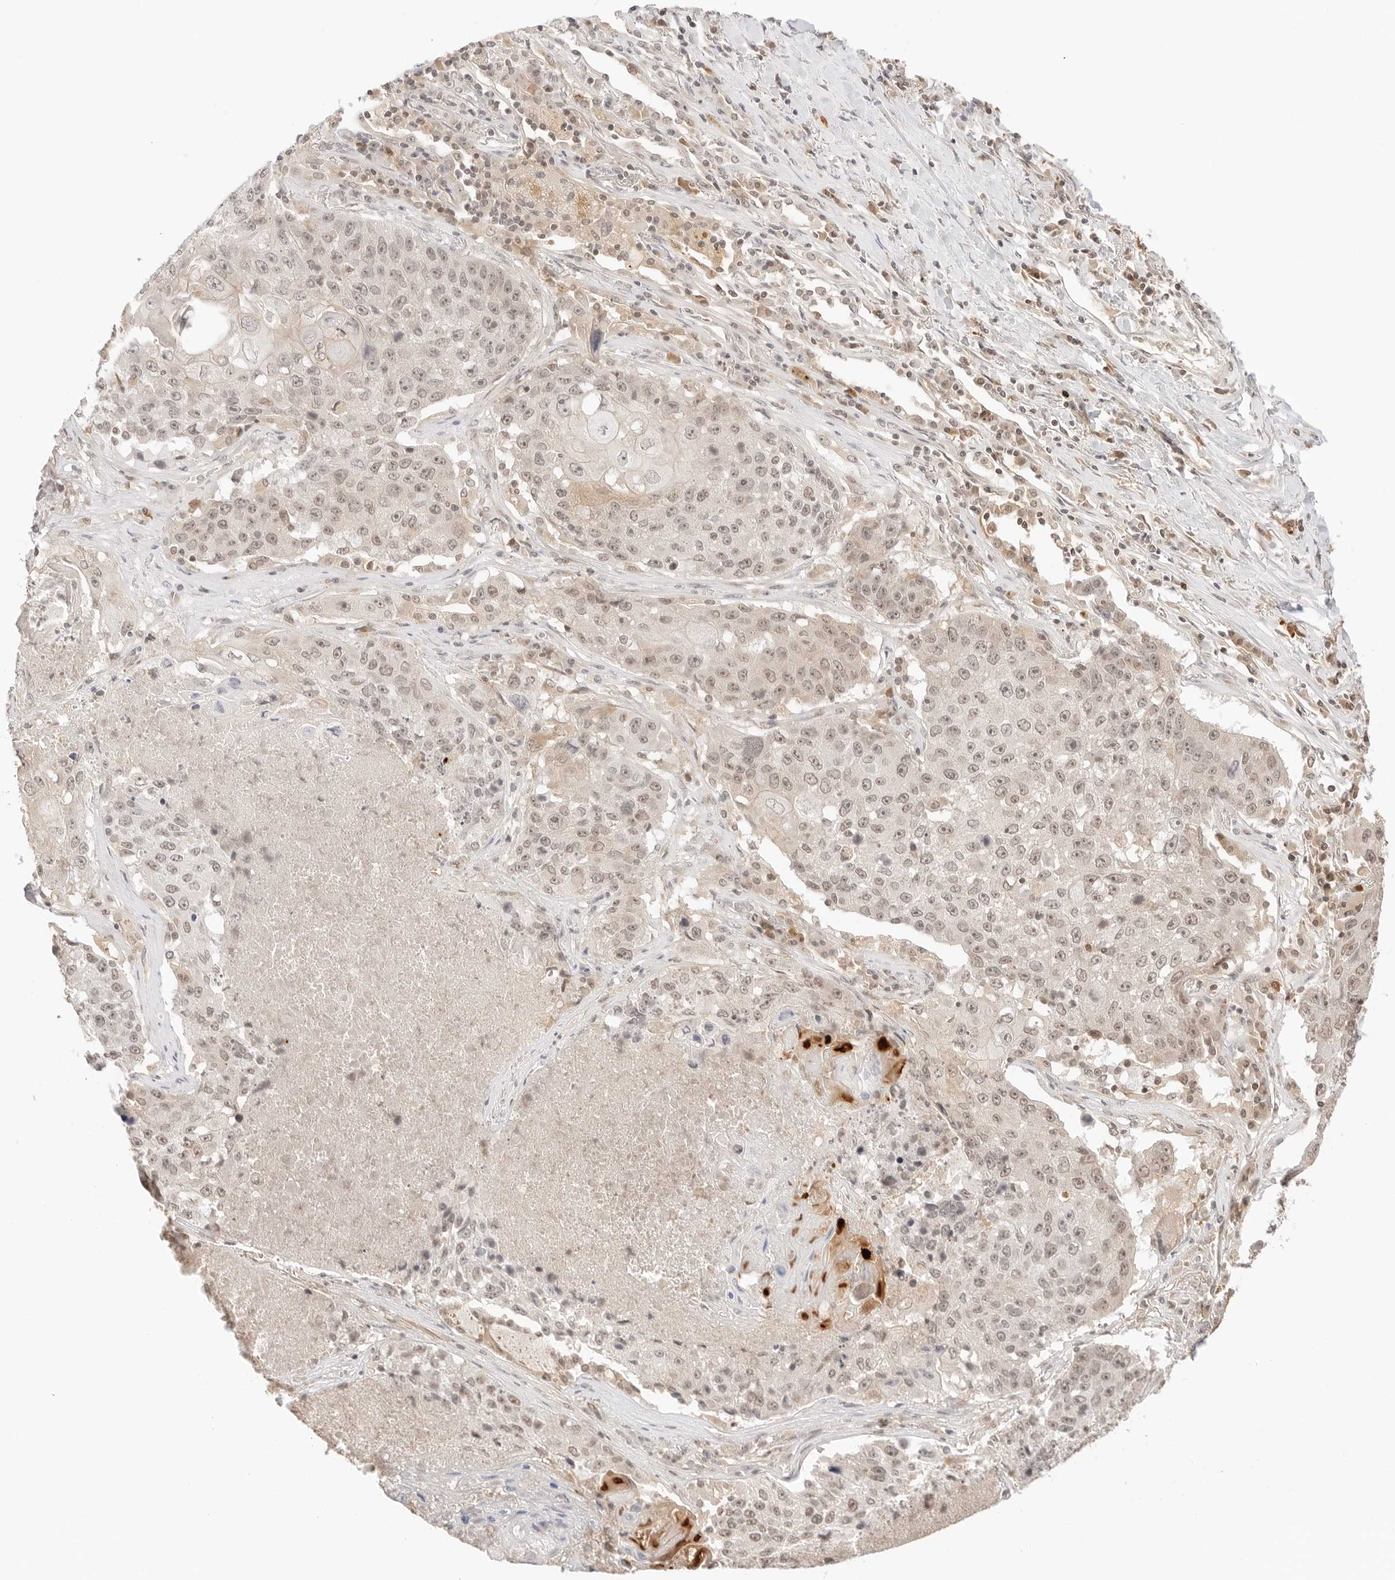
{"staining": {"intensity": "weak", "quantity": ">75%", "location": "cytoplasmic/membranous,nuclear"}, "tissue": "lung cancer", "cell_type": "Tumor cells", "image_type": "cancer", "snomed": [{"axis": "morphology", "description": "Squamous cell carcinoma, NOS"}, {"axis": "topography", "description": "Lung"}], "caption": "Protein expression analysis of lung squamous cell carcinoma reveals weak cytoplasmic/membranous and nuclear staining in about >75% of tumor cells.", "gene": "SEPTIN4", "patient": {"sex": "male", "age": 61}}